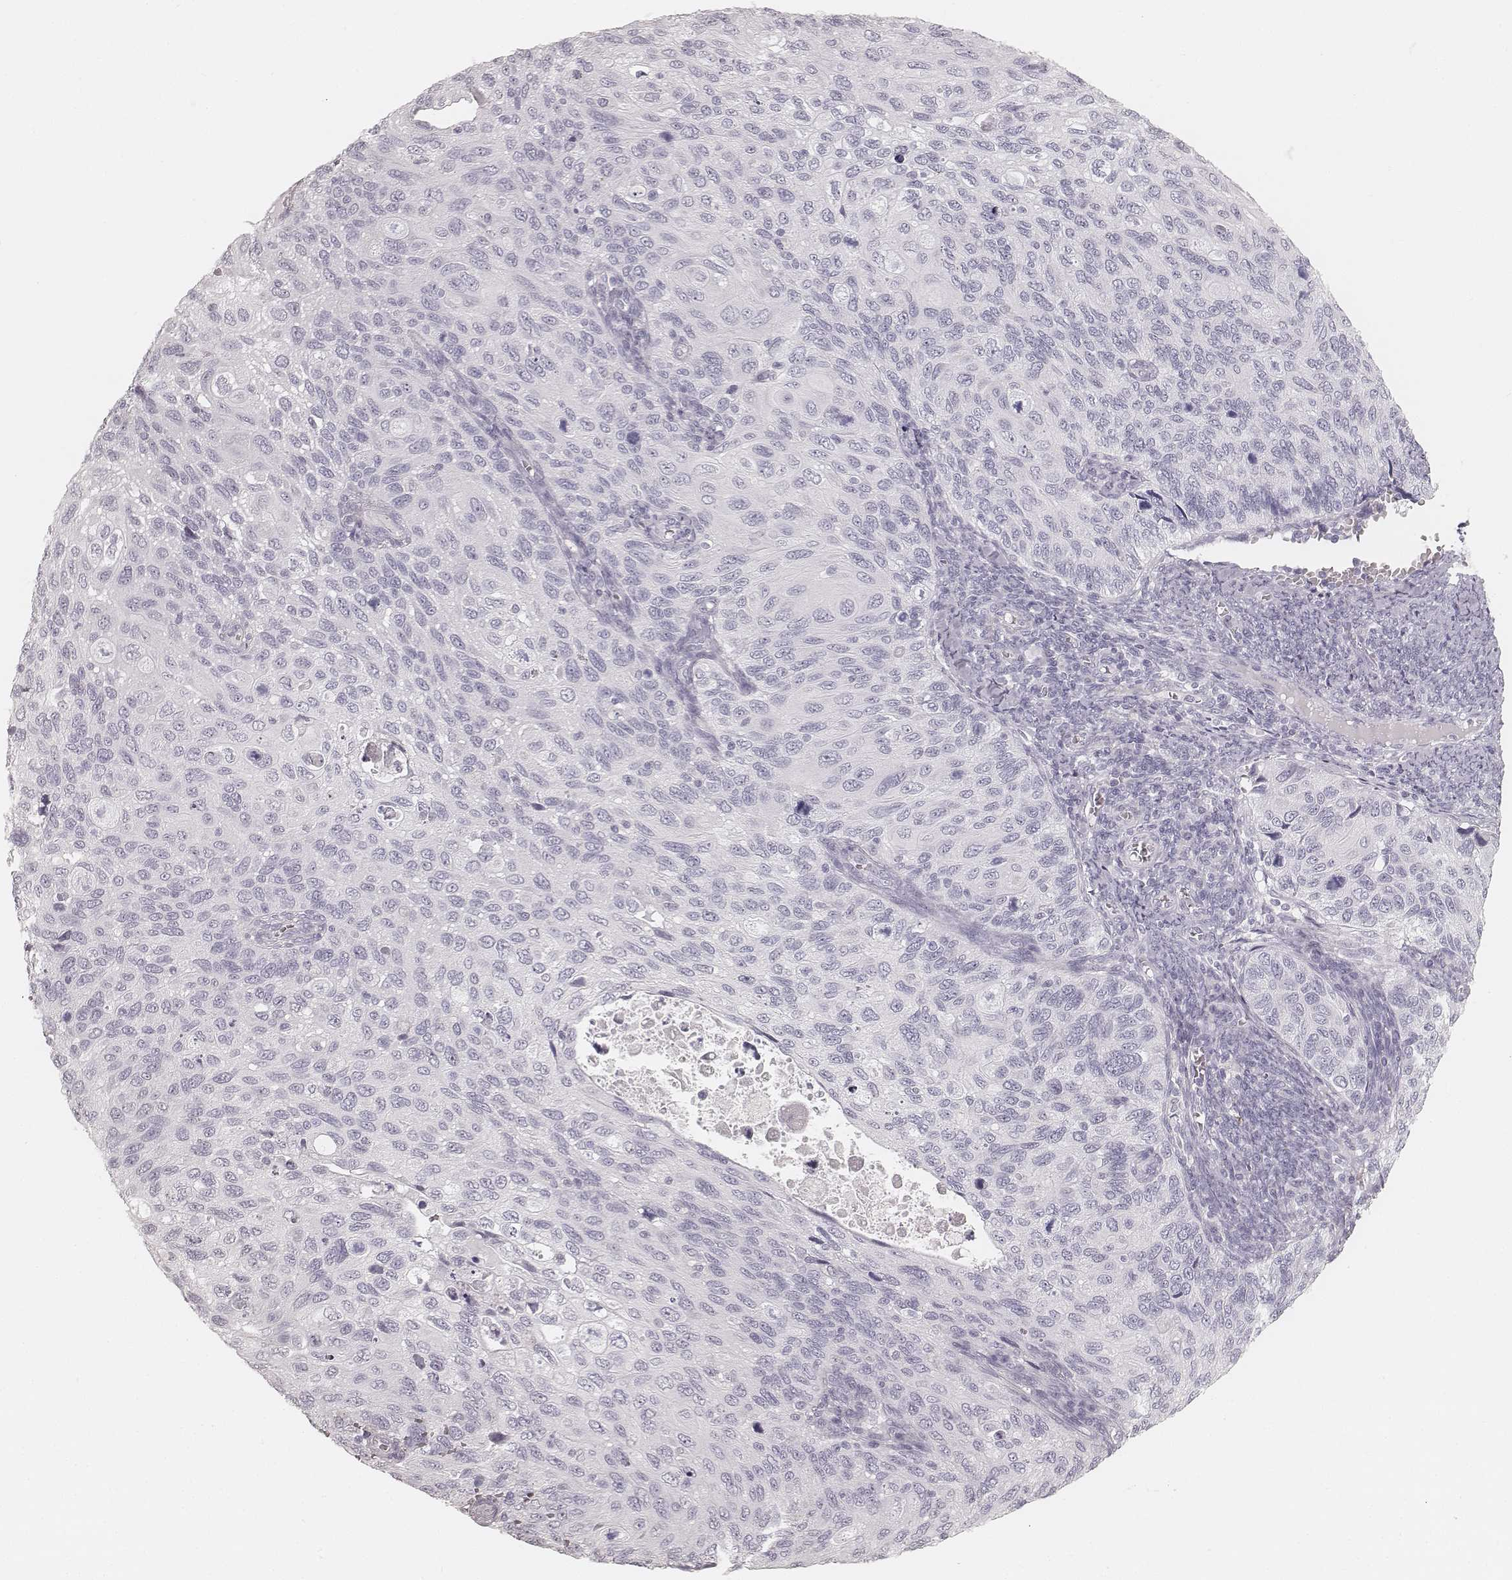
{"staining": {"intensity": "negative", "quantity": "none", "location": "none"}, "tissue": "cervical cancer", "cell_type": "Tumor cells", "image_type": "cancer", "snomed": [{"axis": "morphology", "description": "Squamous cell carcinoma, NOS"}, {"axis": "topography", "description": "Cervix"}], "caption": "Immunohistochemistry (IHC) of human cervical cancer exhibits no positivity in tumor cells.", "gene": "KRT34", "patient": {"sex": "female", "age": 70}}